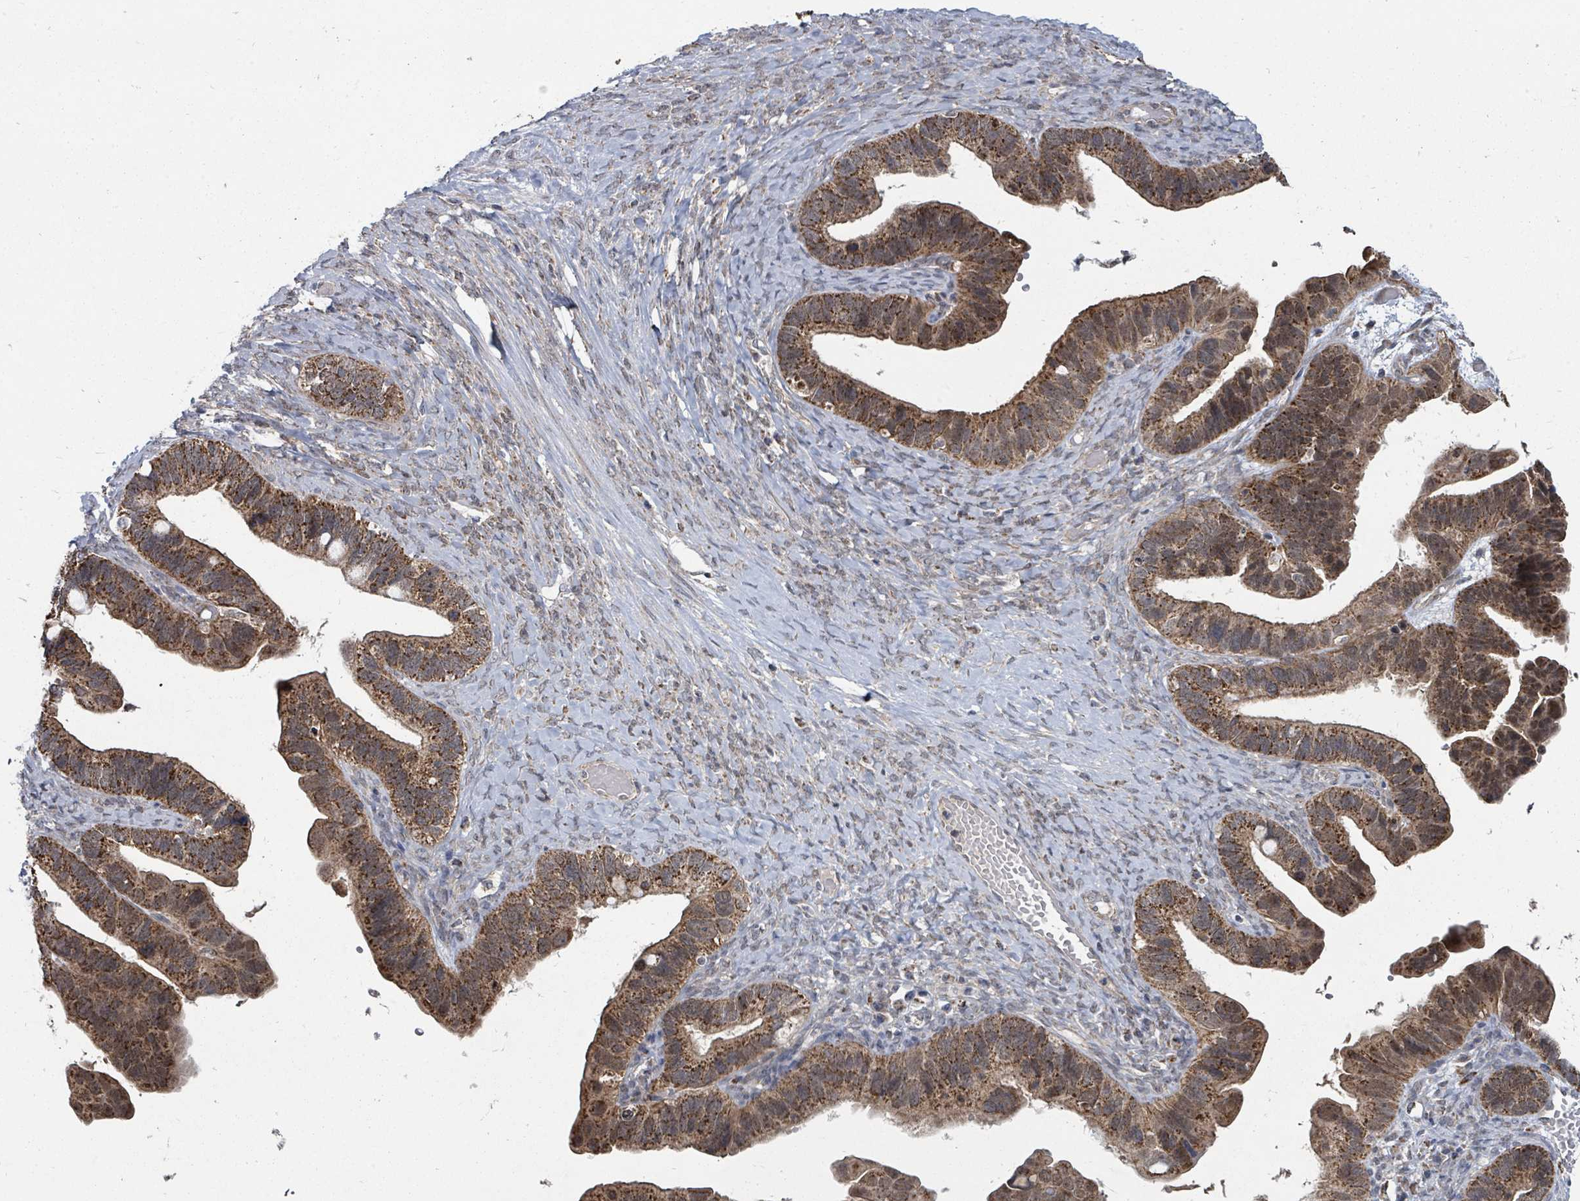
{"staining": {"intensity": "strong", "quantity": ">75%", "location": "cytoplasmic/membranous"}, "tissue": "ovarian cancer", "cell_type": "Tumor cells", "image_type": "cancer", "snomed": [{"axis": "morphology", "description": "Cystadenocarcinoma, serous, NOS"}, {"axis": "topography", "description": "Ovary"}], "caption": "This photomicrograph displays immunohistochemistry staining of human ovarian serous cystadenocarcinoma, with high strong cytoplasmic/membranous staining in about >75% of tumor cells.", "gene": "MAGOHB", "patient": {"sex": "female", "age": 56}}